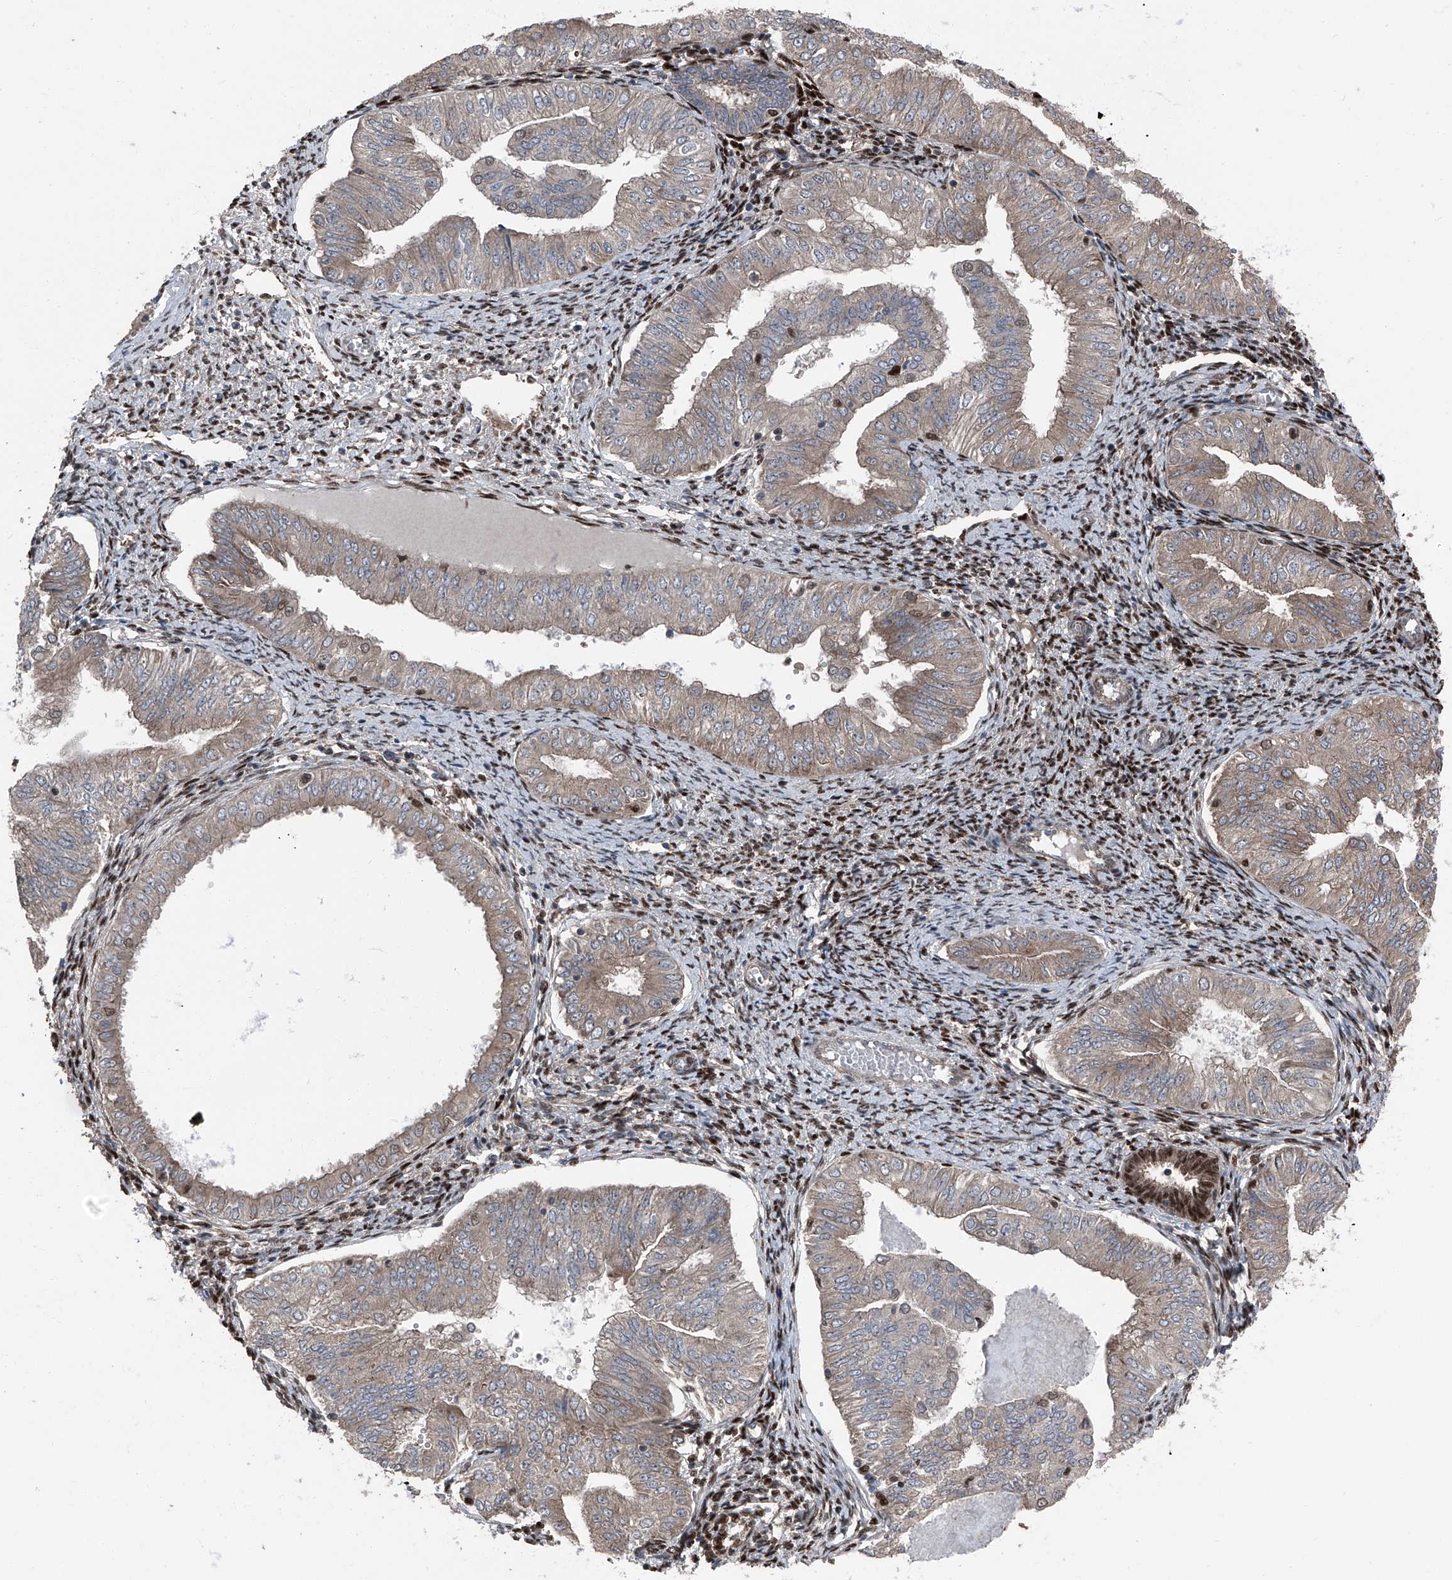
{"staining": {"intensity": "moderate", "quantity": "25%-75%", "location": "cytoplasmic/membranous"}, "tissue": "endometrial cancer", "cell_type": "Tumor cells", "image_type": "cancer", "snomed": [{"axis": "morphology", "description": "Normal tissue, NOS"}, {"axis": "morphology", "description": "Adenocarcinoma, NOS"}, {"axis": "topography", "description": "Endometrium"}], "caption": "Moderate cytoplasmic/membranous expression is identified in about 25%-75% of tumor cells in endometrial adenocarcinoma.", "gene": "FKBP5", "patient": {"sex": "female", "age": 53}}